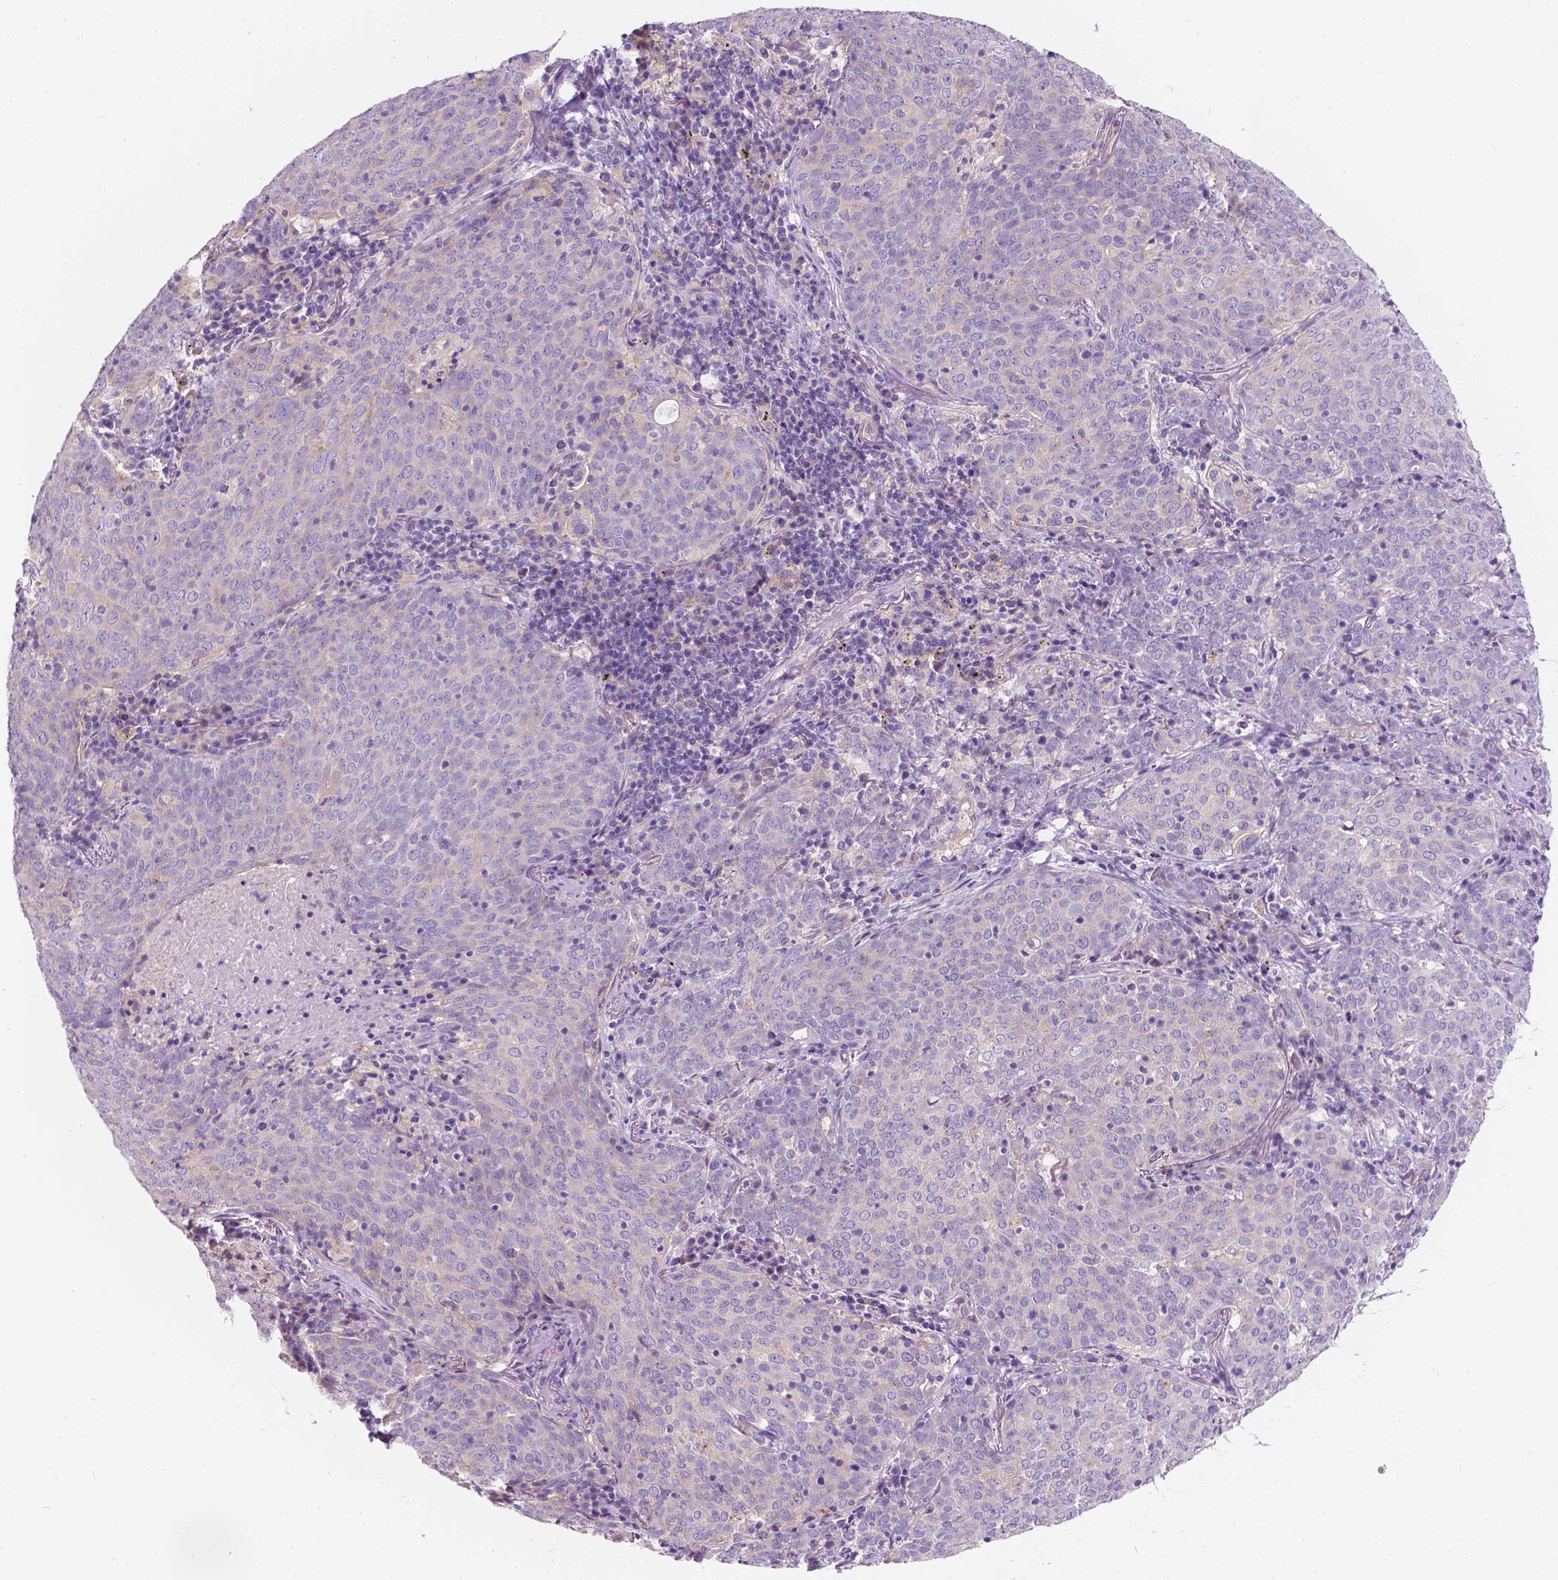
{"staining": {"intensity": "negative", "quantity": "none", "location": "none"}, "tissue": "lung cancer", "cell_type": "Tumor cells", "image_type": "cancer", "snomed": [{"axis": "morphology", "description": "Squamous cell carcinoma, NOS"}, {"axis": "topography", "description": "Lung"}], "caption": "DAB (3,3'-diaminobenzidine) immunohistochemical staining of human lung cancer (squamous cell carcinoma) reveals no significant positivity in tumor cells. (Brightfield microscopy of DAB (3,3'-diaminobenzidine) IHC at high magnification).", "gene": "SIRT2", "patient": {"sex": "male", "age": 82}}